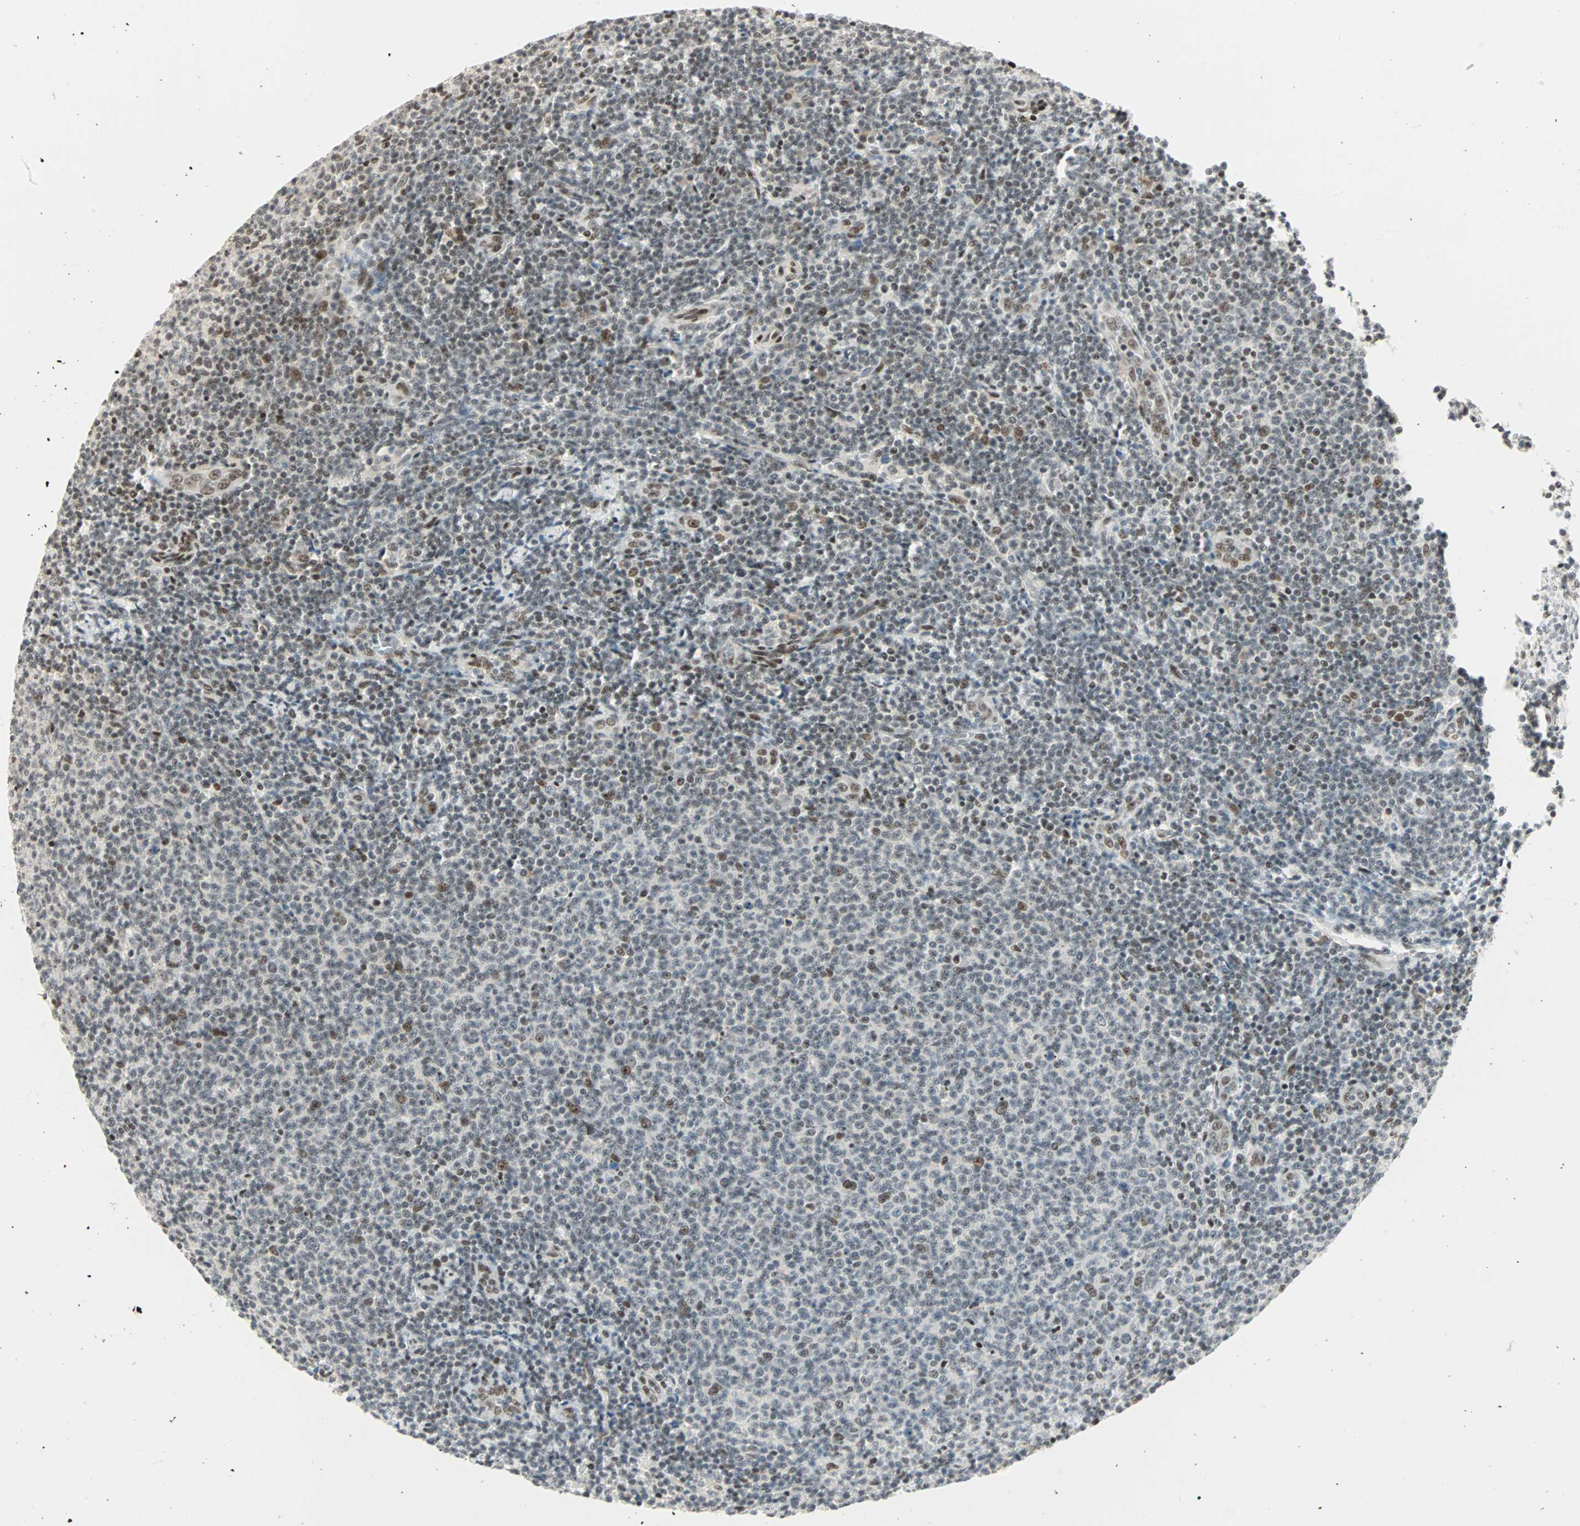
{"staining": {"intensity": "moderate", "quantity": "25%-75%", "location": "nuclear"}, "tissue": "lymphoma", "cell_type": "Tumor cells", "image_type": "cancer", "snomed": [{"axis": "morphology", "description": "Malignant lymphoma, non-Hodgkin's type, Low grade"}, {"axis": "topography", "description": "Lymph node"}], "caption": "A medium amount of moderate nuclear positivity is seen in approximately 25%-75% of tumor cells in lymphoma tissue. (IHC, brightfield microscopy, high magnification).", "gene": "BLM", "patient": {"sex": "male", "age": 66}}